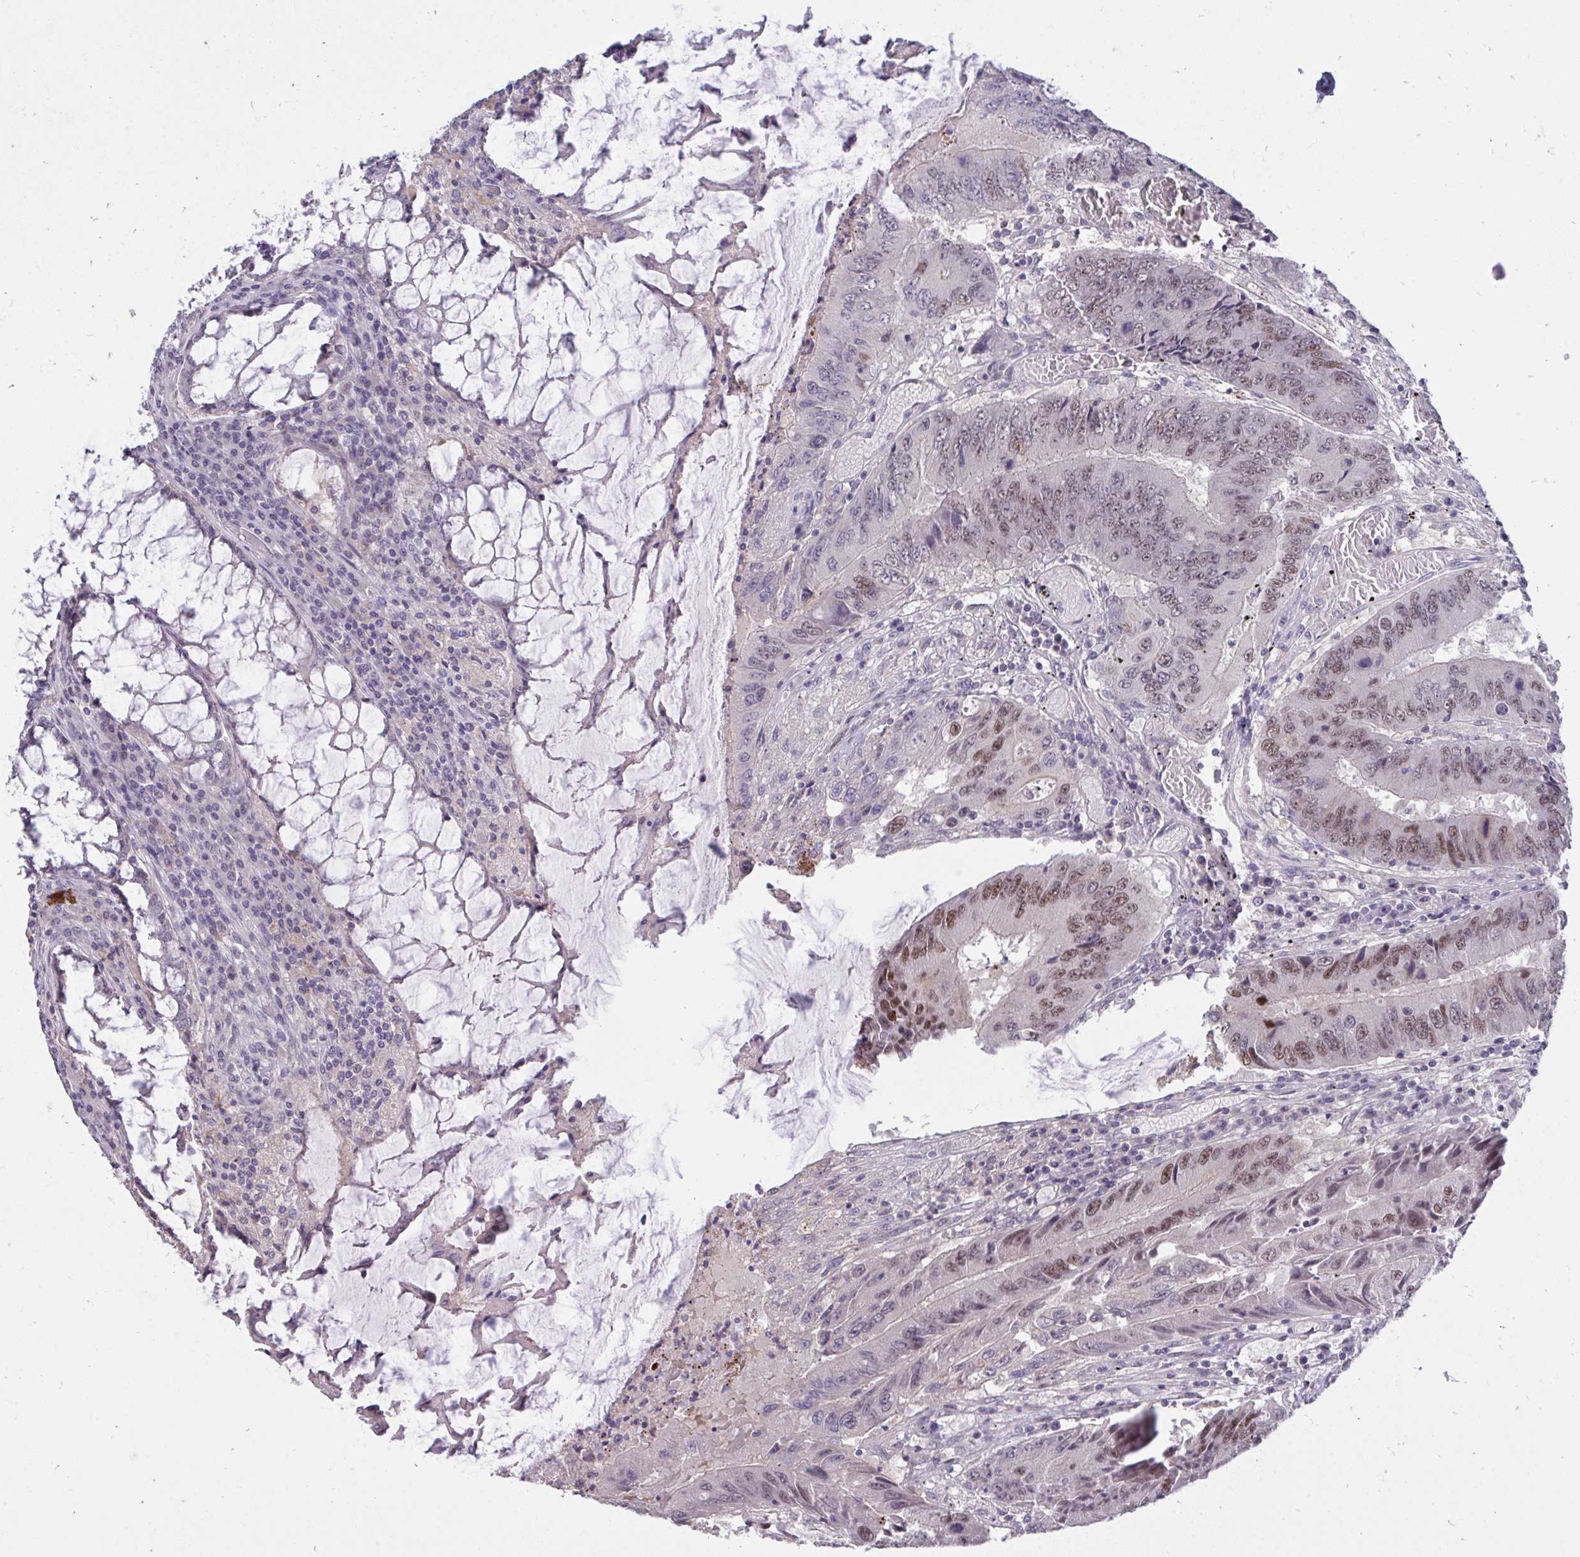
{"staining": {"intensity": "moderate", "quantity": "25%-75%", "location": "nuclear"}, "tissue": "colorectal cancer", "cell_type": "Tumor cells", "image_type": "cancer", "snomed": [{"axis": "morphology", "description": "Adenocarcinoma, NOS"}, {"axis": "topography", "description": "Colon"}], "caption": "Human adenocarcinoma (colorectal) stained with a brown dye exhibits moderate nuclear positive staining in approximately 25%-75% of tumor cells.", "gene": "C19orf54", "patient": {"sex": "male", "age": 53}}